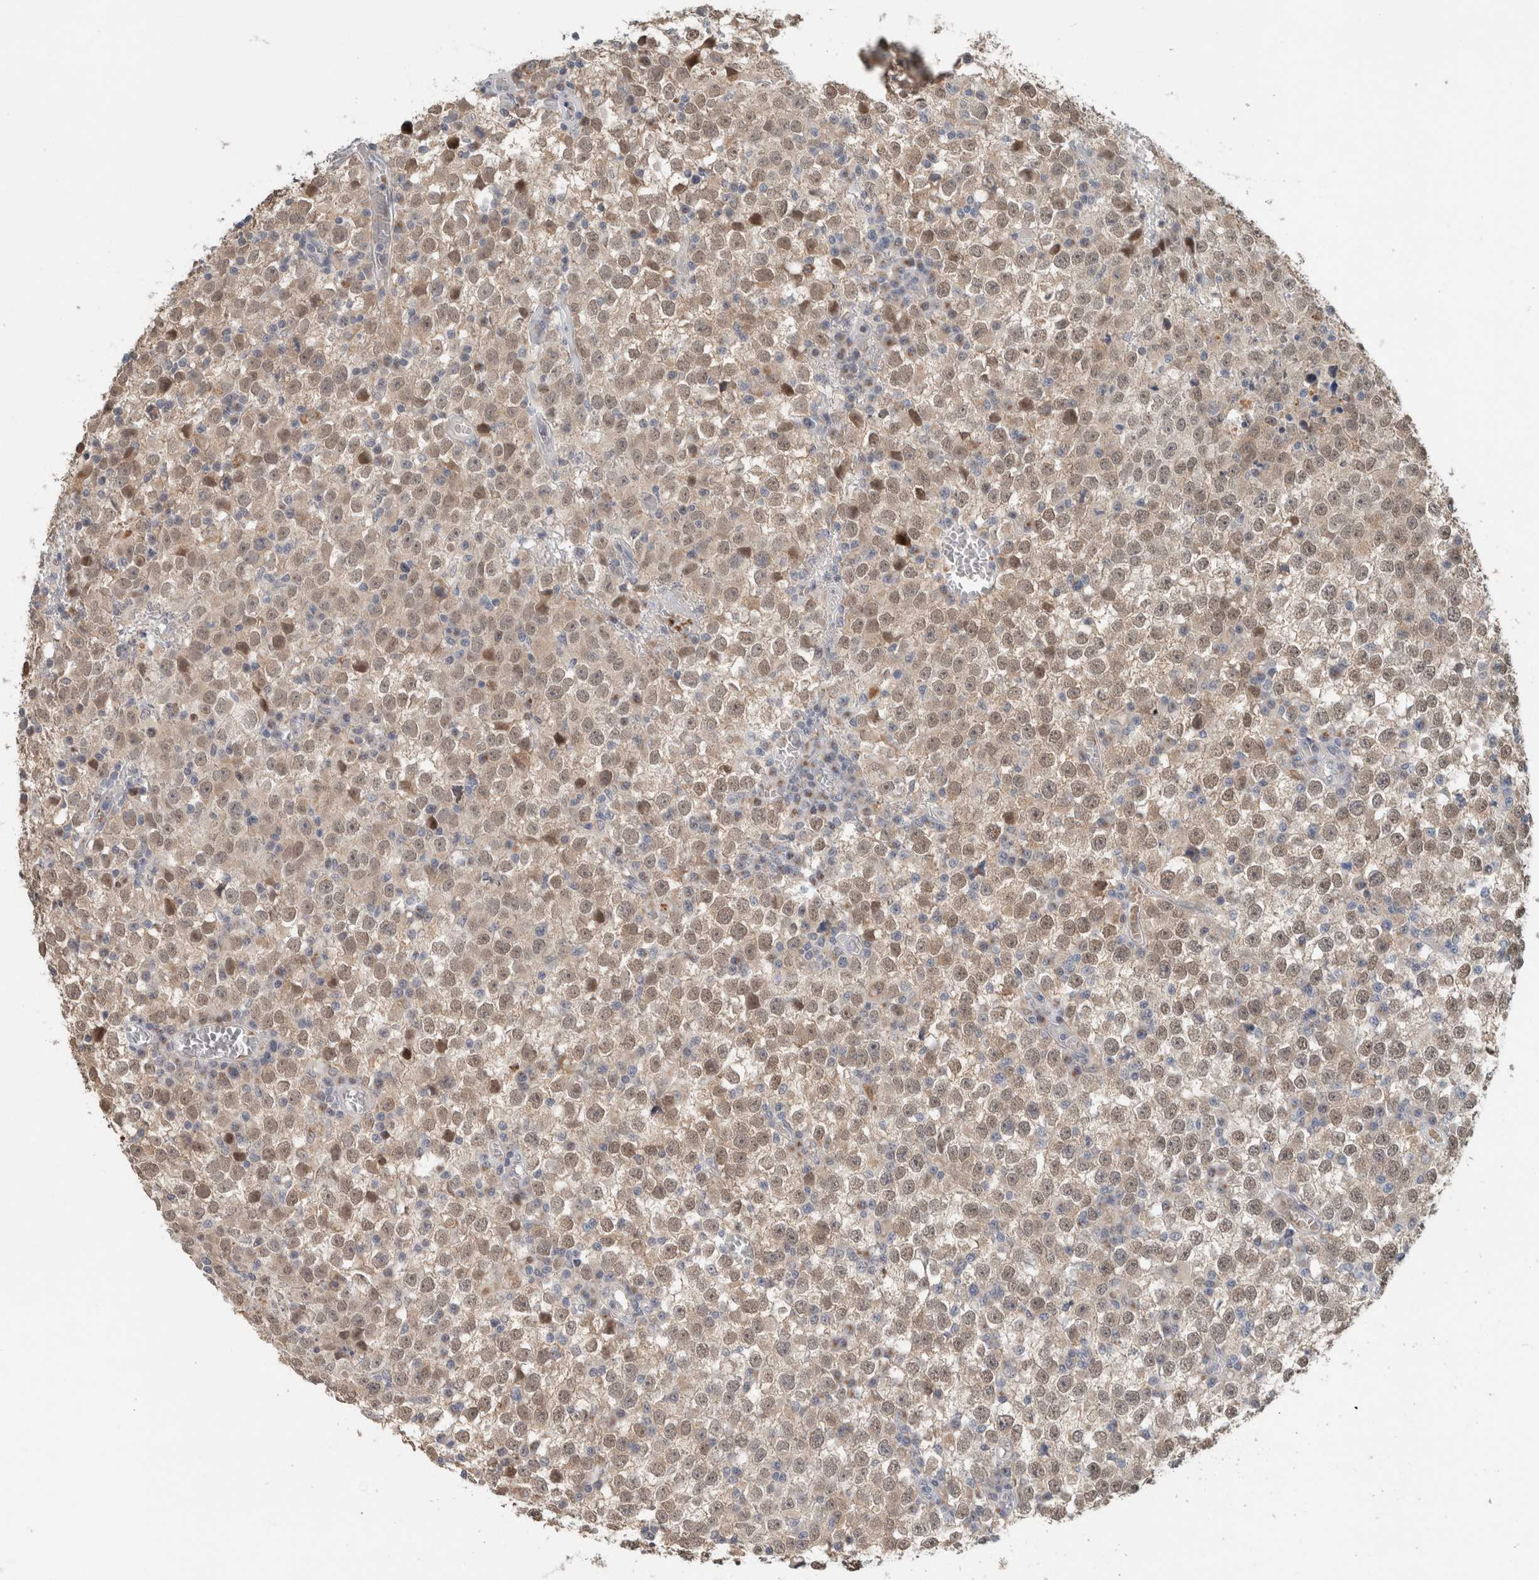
{"staining": {"intensity": "moderate", "quantity": "25%-75%", "location": "cytoplasmic/membranous,nuclear"}, "tissue": "testis cancer", "cell_type": "Tumor cells", "image_type": "cancer", "snomed": [{"axis": "morphology", "description": "Seminoma, NOS"}, {"axis": "topography", "description": "Testis"}], "caption": "Testis seminoma tissue shows moderate cytoplasmic/membranous and nuclear positivity in approximately 25%-75% of tumor cells The protein is stained brown, and the nuclei are stained in blue (DAB (3,3'-diaminobenzidine) IHC with brightfield microscopy, high magnification).", "gene": "CRAT", "patient": {"sex": "male", "age": 65}}